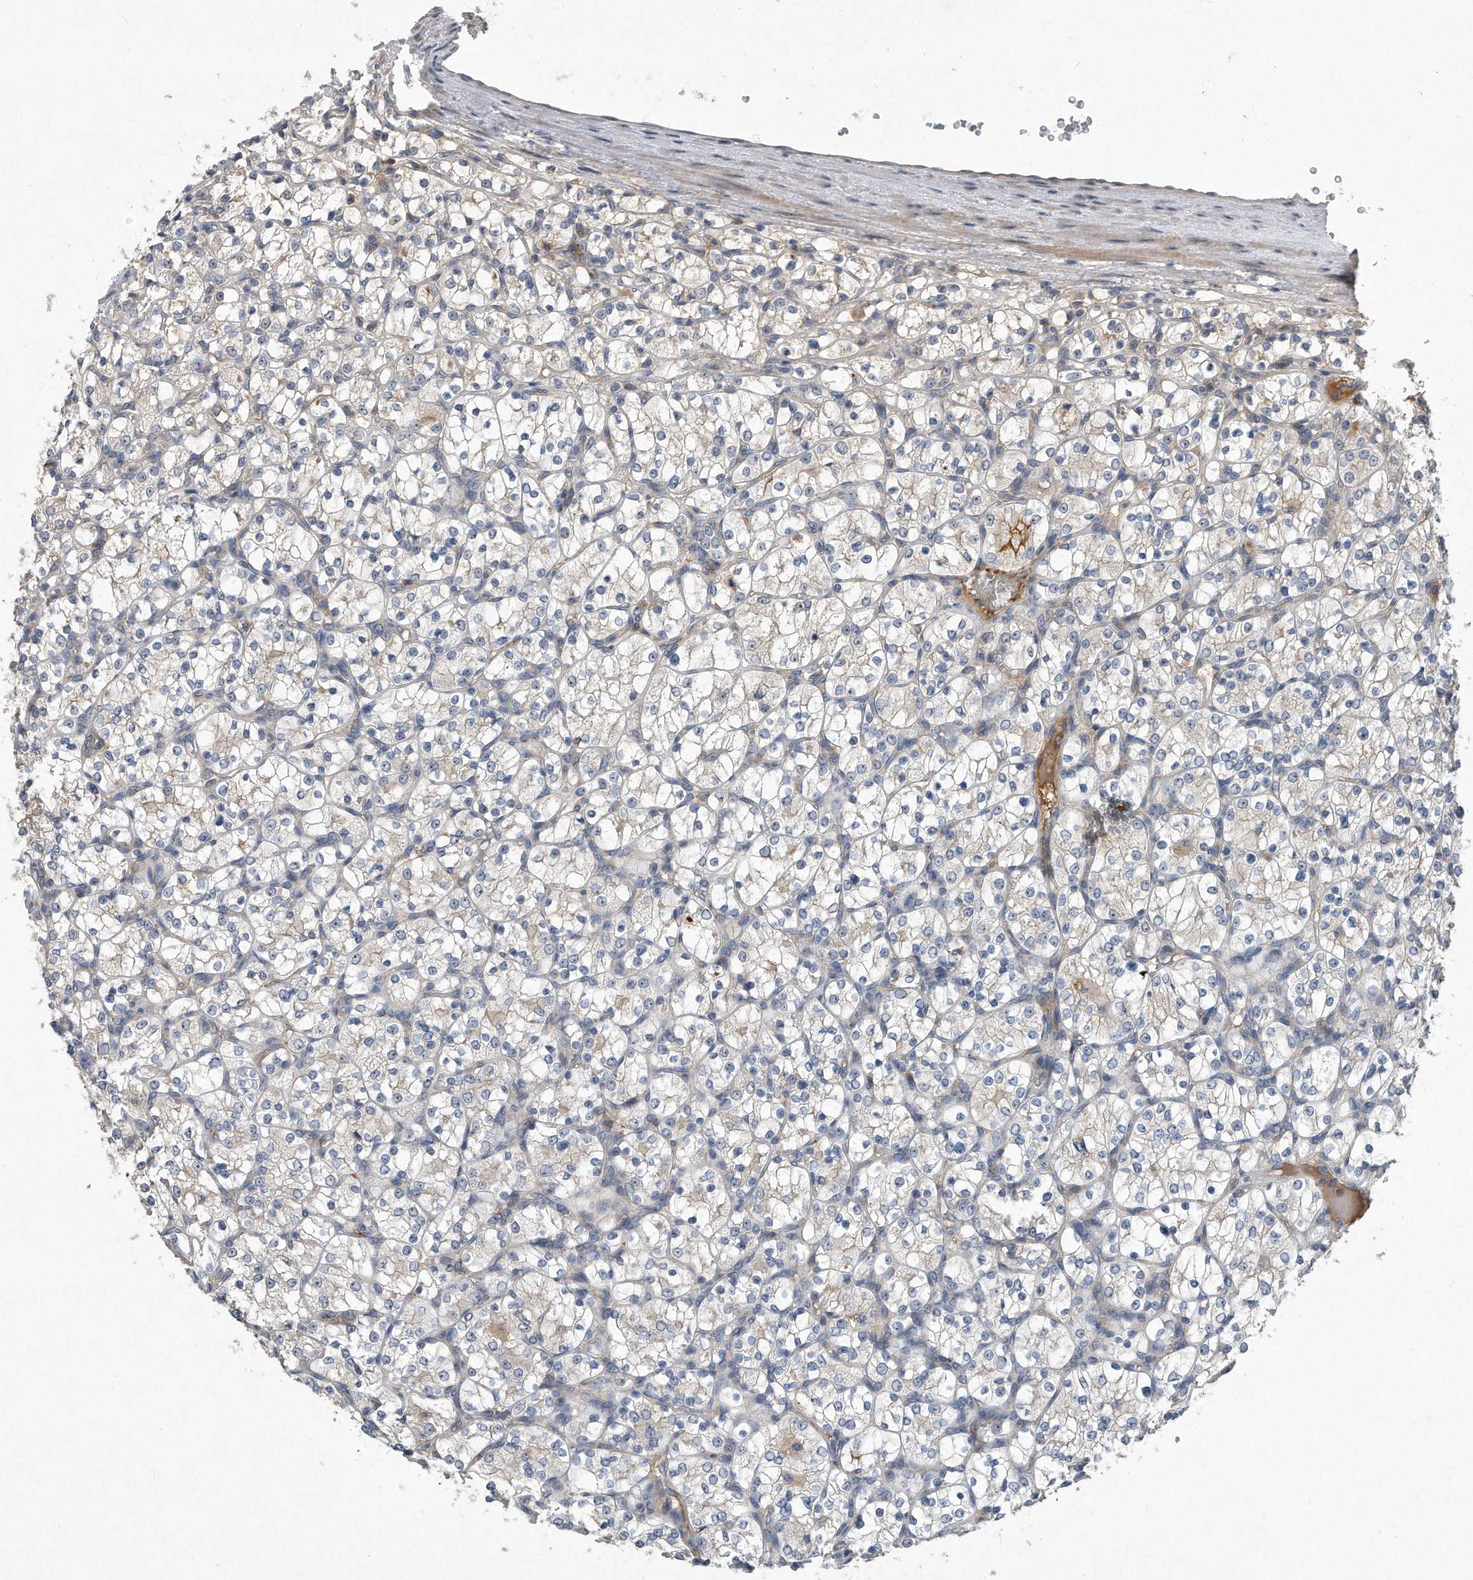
{"staining": {"intensity": "negative", "quantity": "none", "location": "none"}, "tissue": "renal cancer", "cell_type": "Tumor cells", "image_type": "cancer", "snomed": [{"axis": "morphology", "description": "Adenocarcinoma, NOS"}, {"axis": "topography", "description": "Kidney"}], "caption": "The micrograph demonstrates no significant staining in tumor cells of renal cancer (adenocarcinoma).", "gene": "PGBD2", "patient": {"sex": "female", "age": 69}}